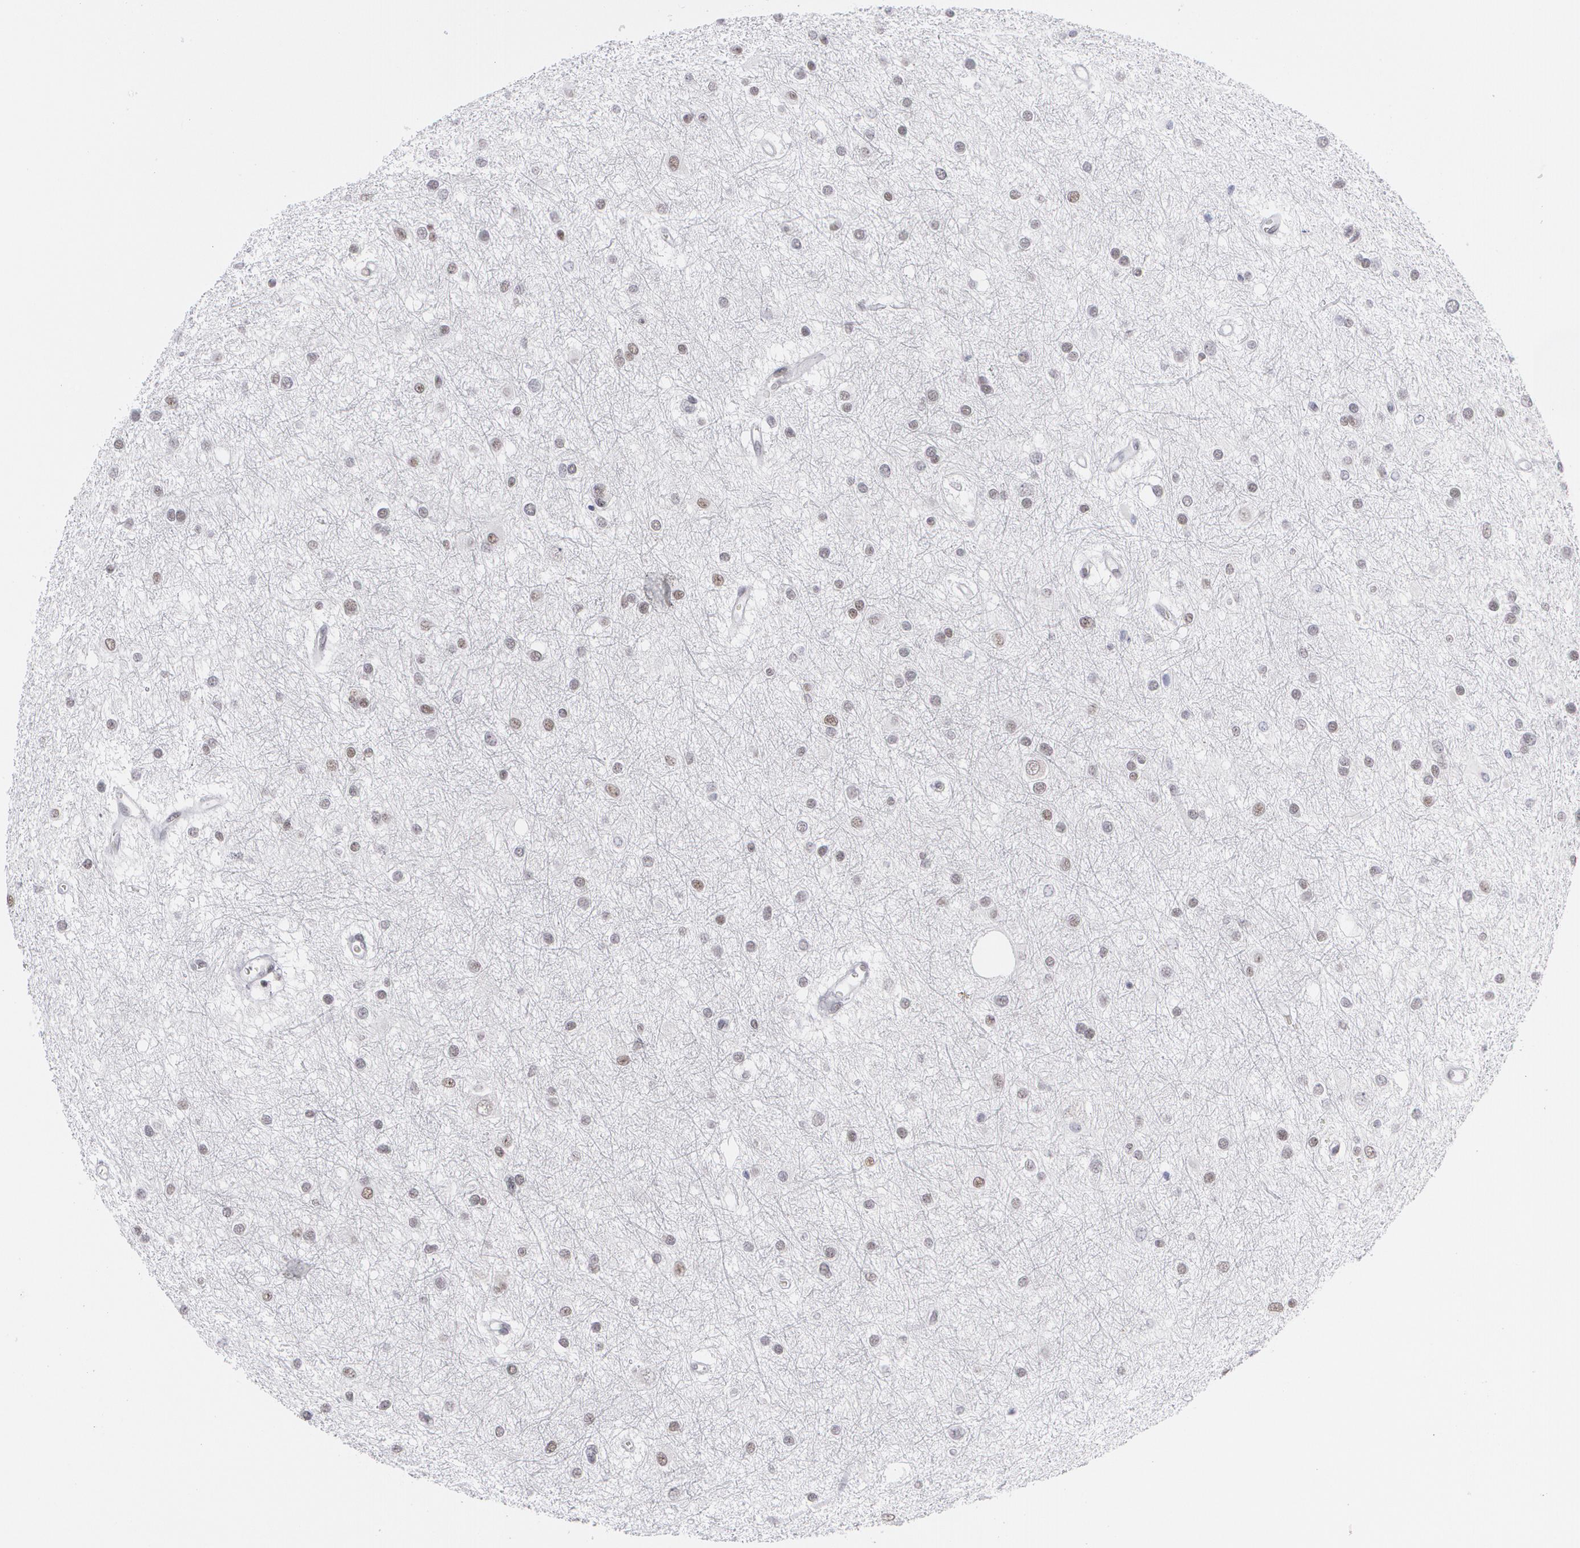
{"staining": {"intensity": "weak", "quantity": "<25%", "location": "nuclear"}, "tissue": "glioma", "cell_type": "Tumor cells", "image_type": "cancer", "snomed": [{"axis": "morphology", "description": "Glioma, malignant, Low grade"}, {"axis": "topography", "description": "Brain"}], "caption": "DAB (3,3'-diaminobenzidine) immunohistochemical staining of human glioma exhibits no significant expression in tumor cells.", "gene": "MCL1", "patient": {"sex": "female", "age": 36}}